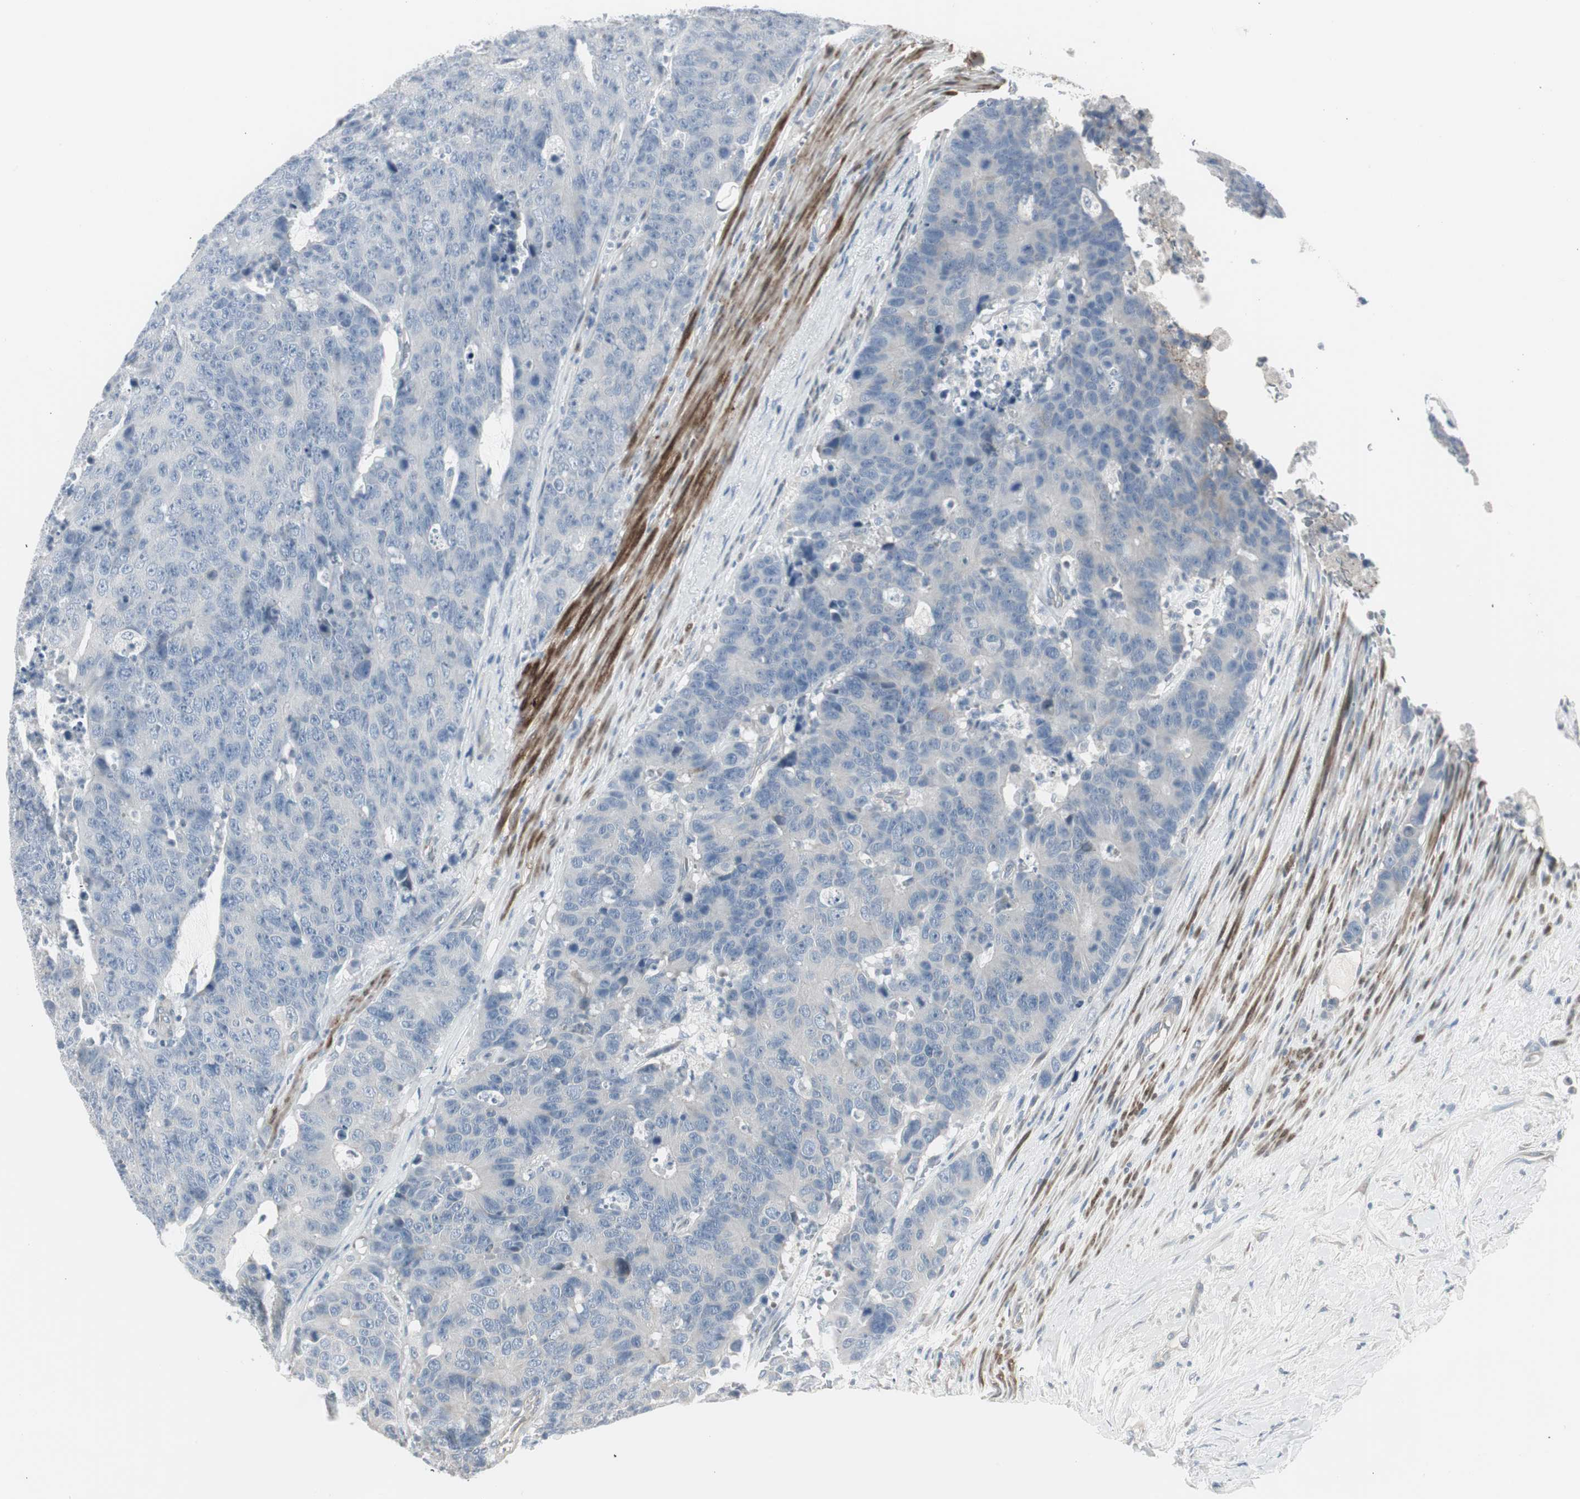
{"staining": {"intensity": "negative", "quantity": "none", "location": "none"}, "tissue": "colorectal cancer", "cell_type": "Tumor cells", "image_type": "cancer", "snomed": [{"axis": "morphology", "description": "Adenocarcinoma, NOS"}, {"axis": "topography", "description": "Colon"}], "caption": "Colorectal adenocarcinoma stained for a protein using IHC reveals no positivity tumor cells.", "gene": "DMPK", "patient": {"sex": "female", "age": 86}}